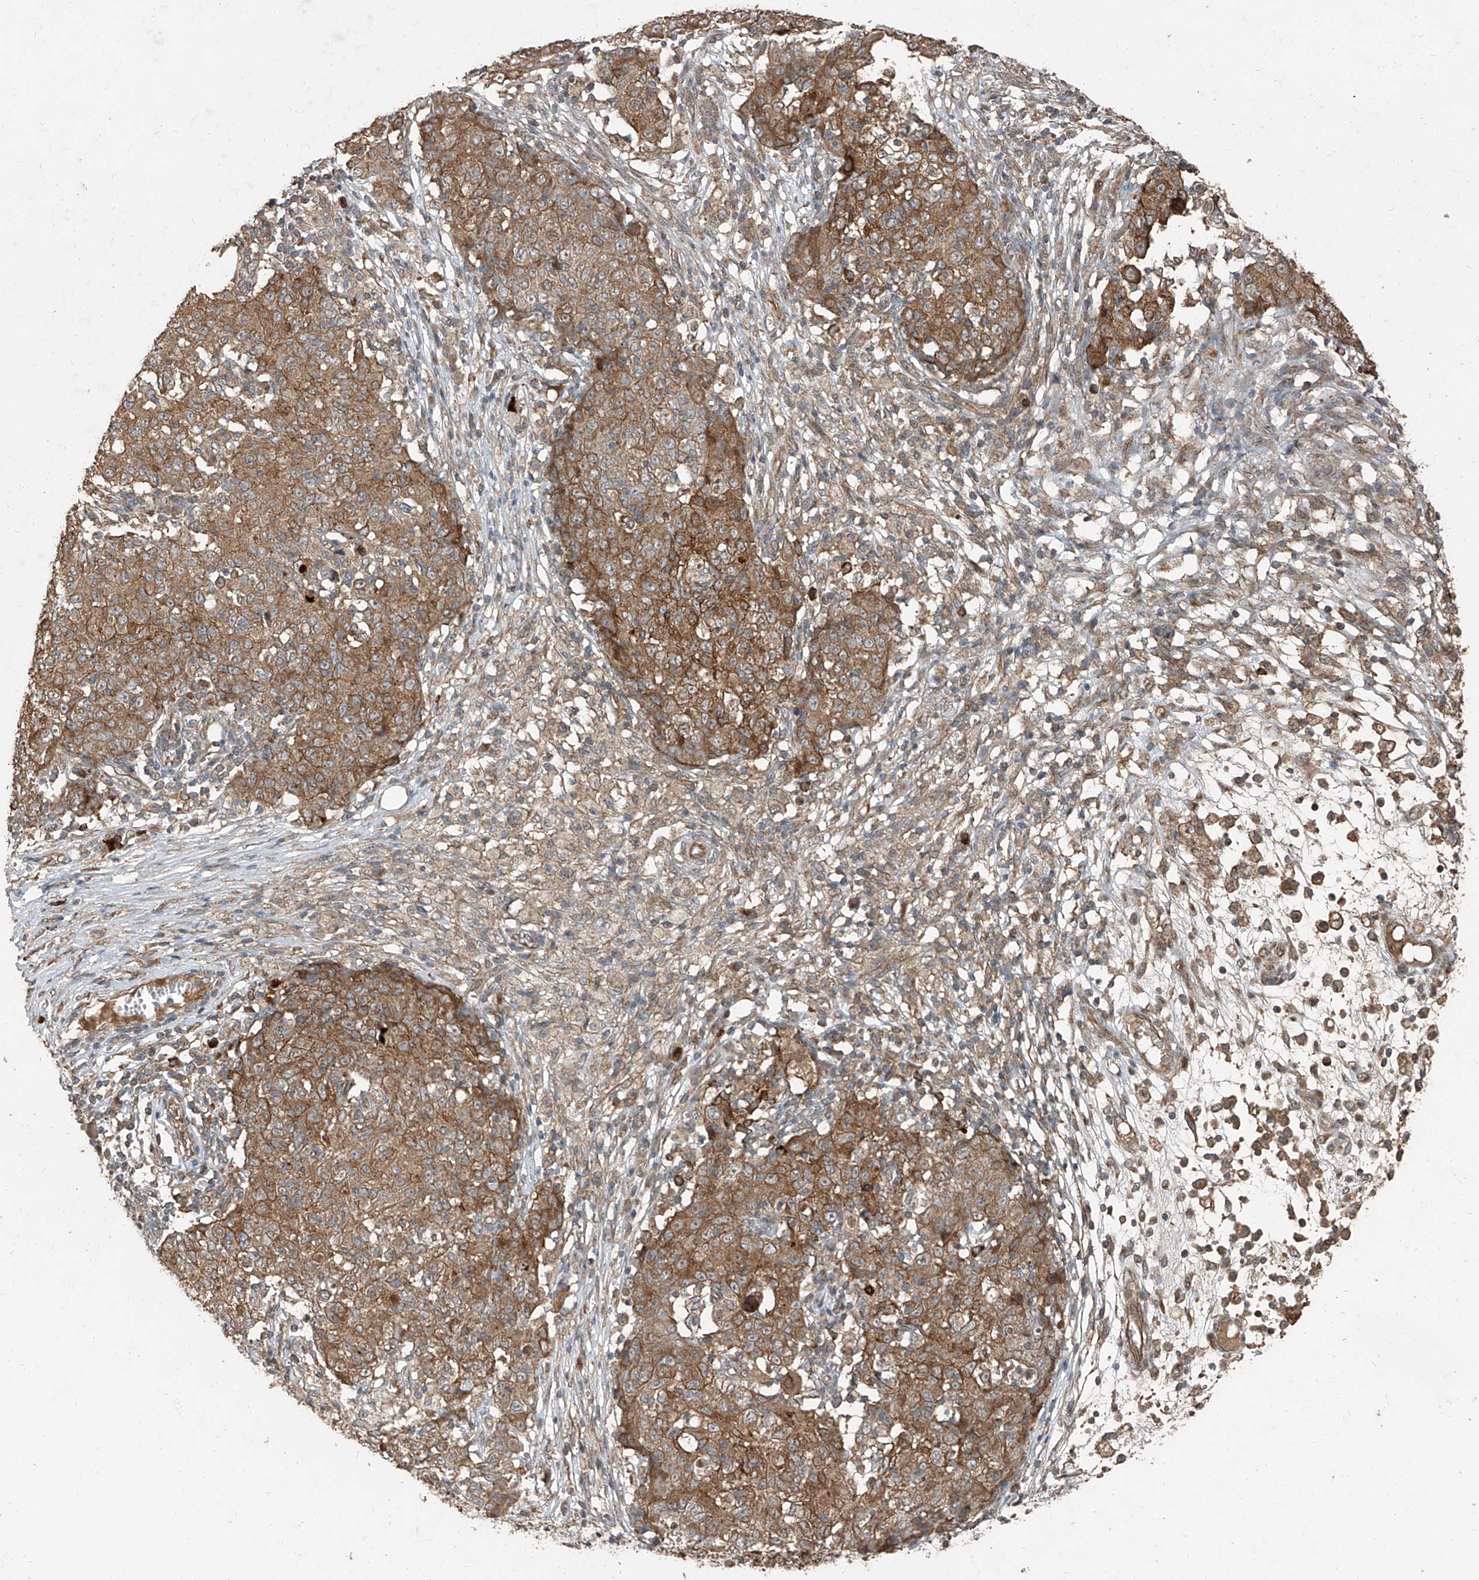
{"staining": {"intensity": "moderate", "quantity": ">75%", "location": "cytoplasmic/membranous"}, "tissue": "ovarian cancer", "cell_type": "Tumor cells", "image_type": "cancer", "snomed": [{"axis": "morphology", "description": "Carcinoma, endometroid"}, {"axis": "topography", "description": "Ovary"}], "caption": "A photomicrograph showing moderate cytoplasmic/membranous positivity in about >75% of tumor cells in ovarian cancer (endometroid carcinoma), as visualized by brown immunohistochemical staining.", "gene": "CCN1", "patient": {"sex": "female", "age": 42}}